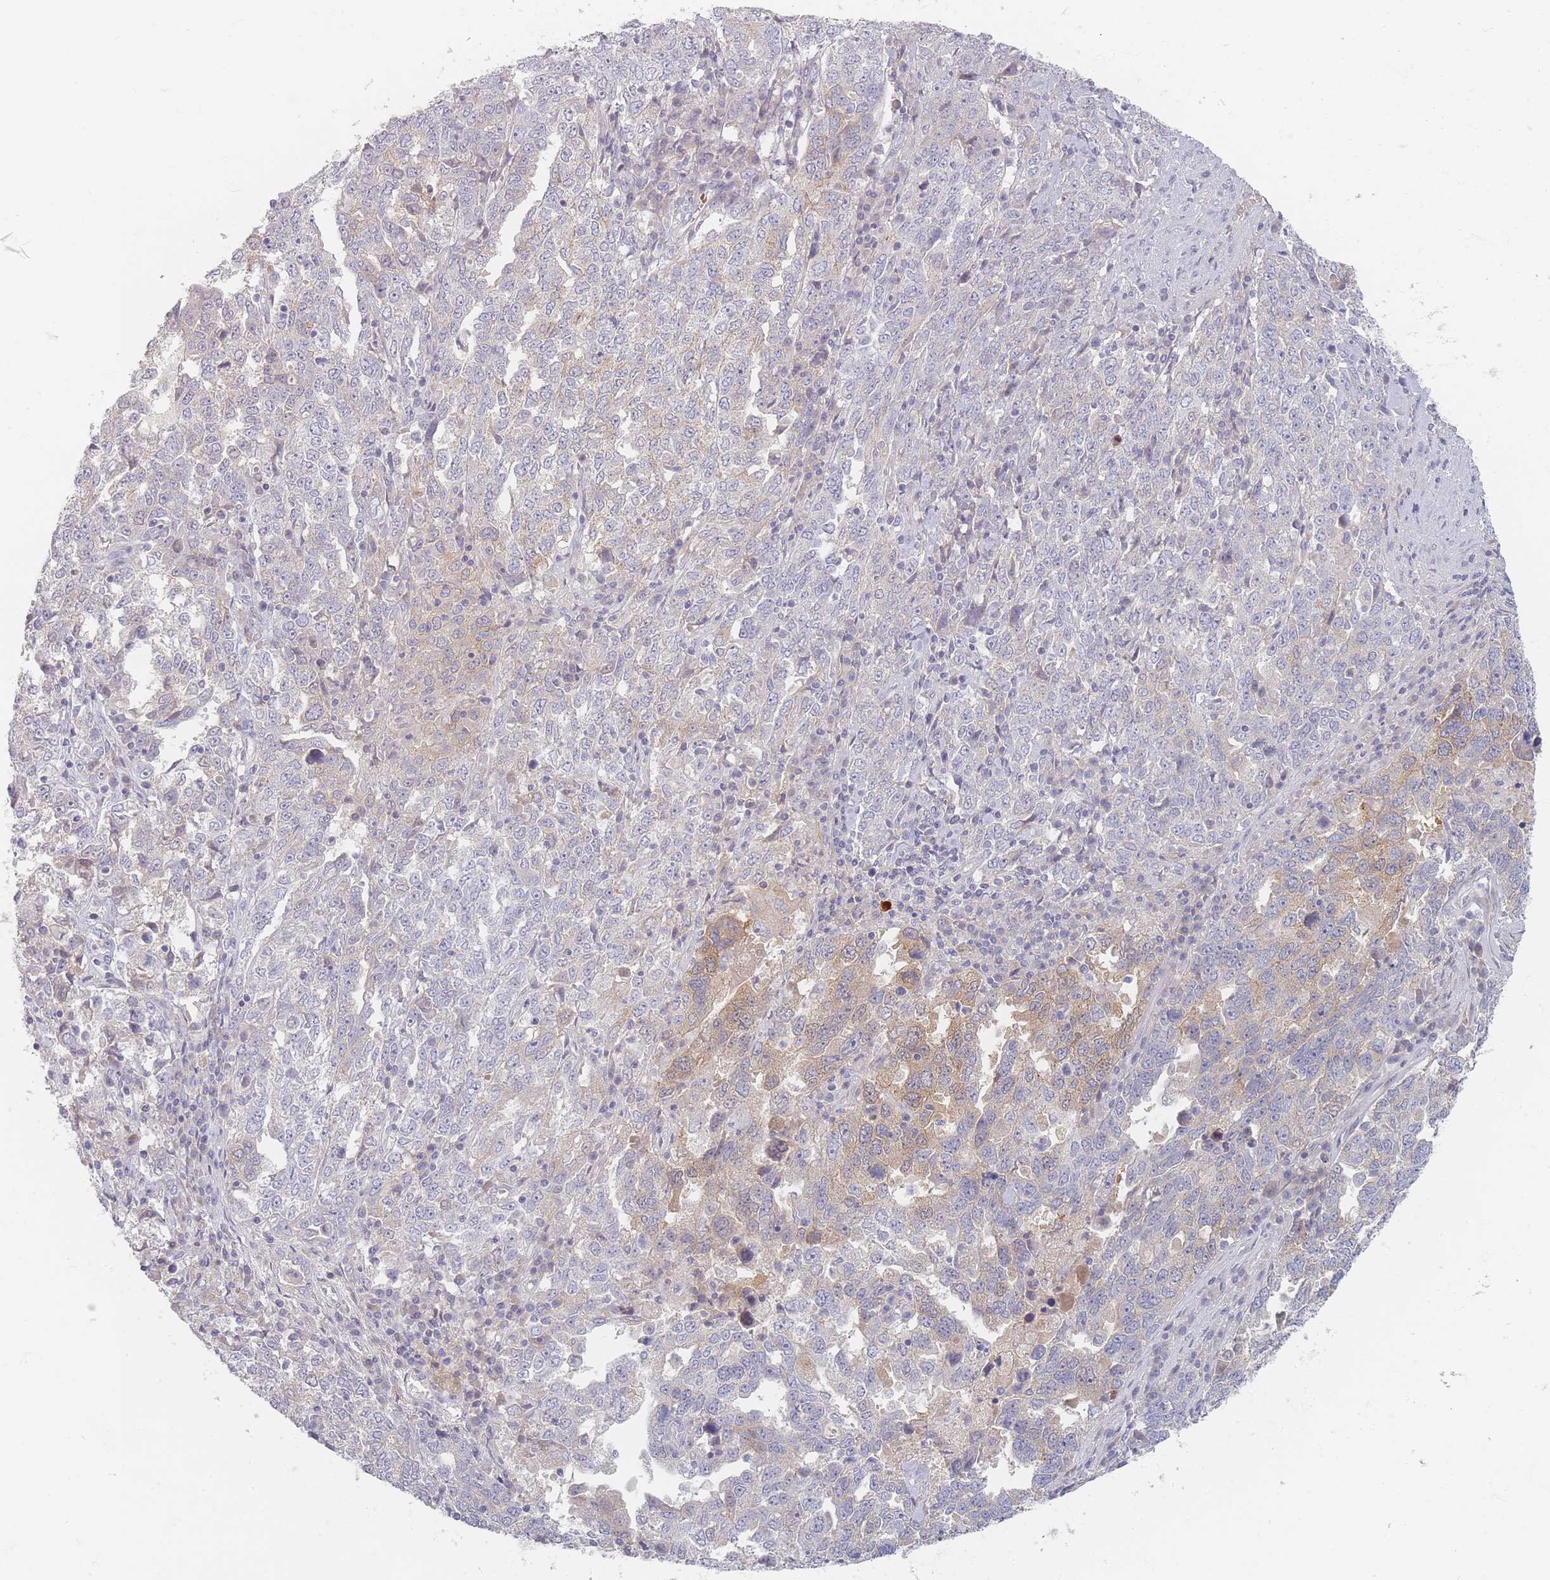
{"staining": {"intensity": "moderate", "quantity": "<25%", "location": "cytoplasmic/membranous"}, "tissue": "ovarian cancer", "cell_type": "Tumor cells", "image_type": "cancer", "snomed": [{"axis": "morphology", "description": "Carcinoma, endometroid"}, {"axis": "topography", "description": "Ovary"}], "caption": "A micrograph of human endometroid carcinoma (ovarian) stained for a protein demonstrates moderate cytoplasmic/membranous brown staining in tumor cells.", "gene": "TMOD1", "patient": {"sex": "female", "age": 62}}